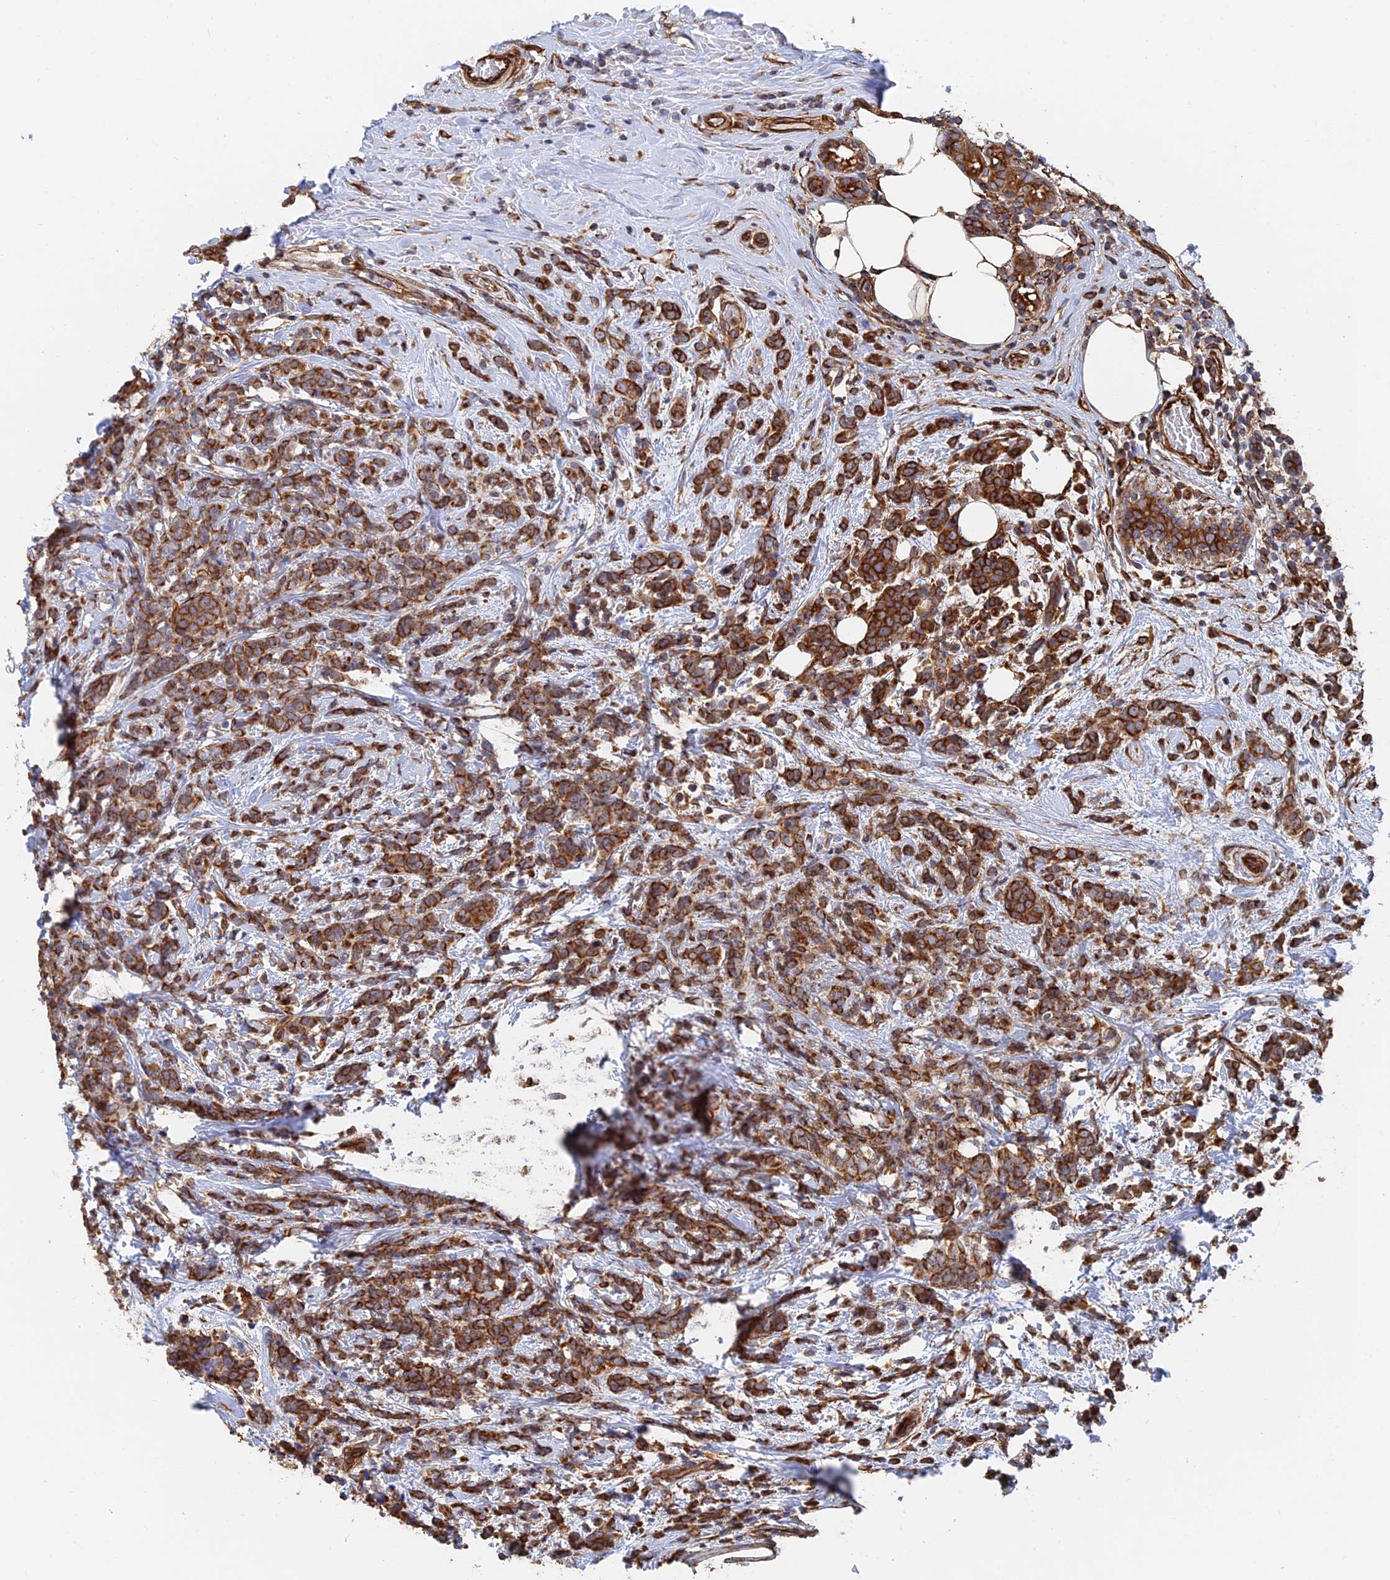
{"staining": {"intensity": "strong", "quantity": ">75%", "location": "cytoplasmic/membranous"}, "tissue": "breast cancer", "cell_type": "Tumor cells", "image_type": "cancer", "snomed": [{"axis": "morphology", "description": "Lobular carcinoma"}, {"axis": "topography", "description": "Breast"}], "caption": "This image demonstrates immunohistochemistry staining of human breast lobular carcinoma, with high strong cytoplasmic/membranous expression in about >75% of tumor cells.", "gene": "WBP11", "patient": {"sex": "female", "age": 58}}